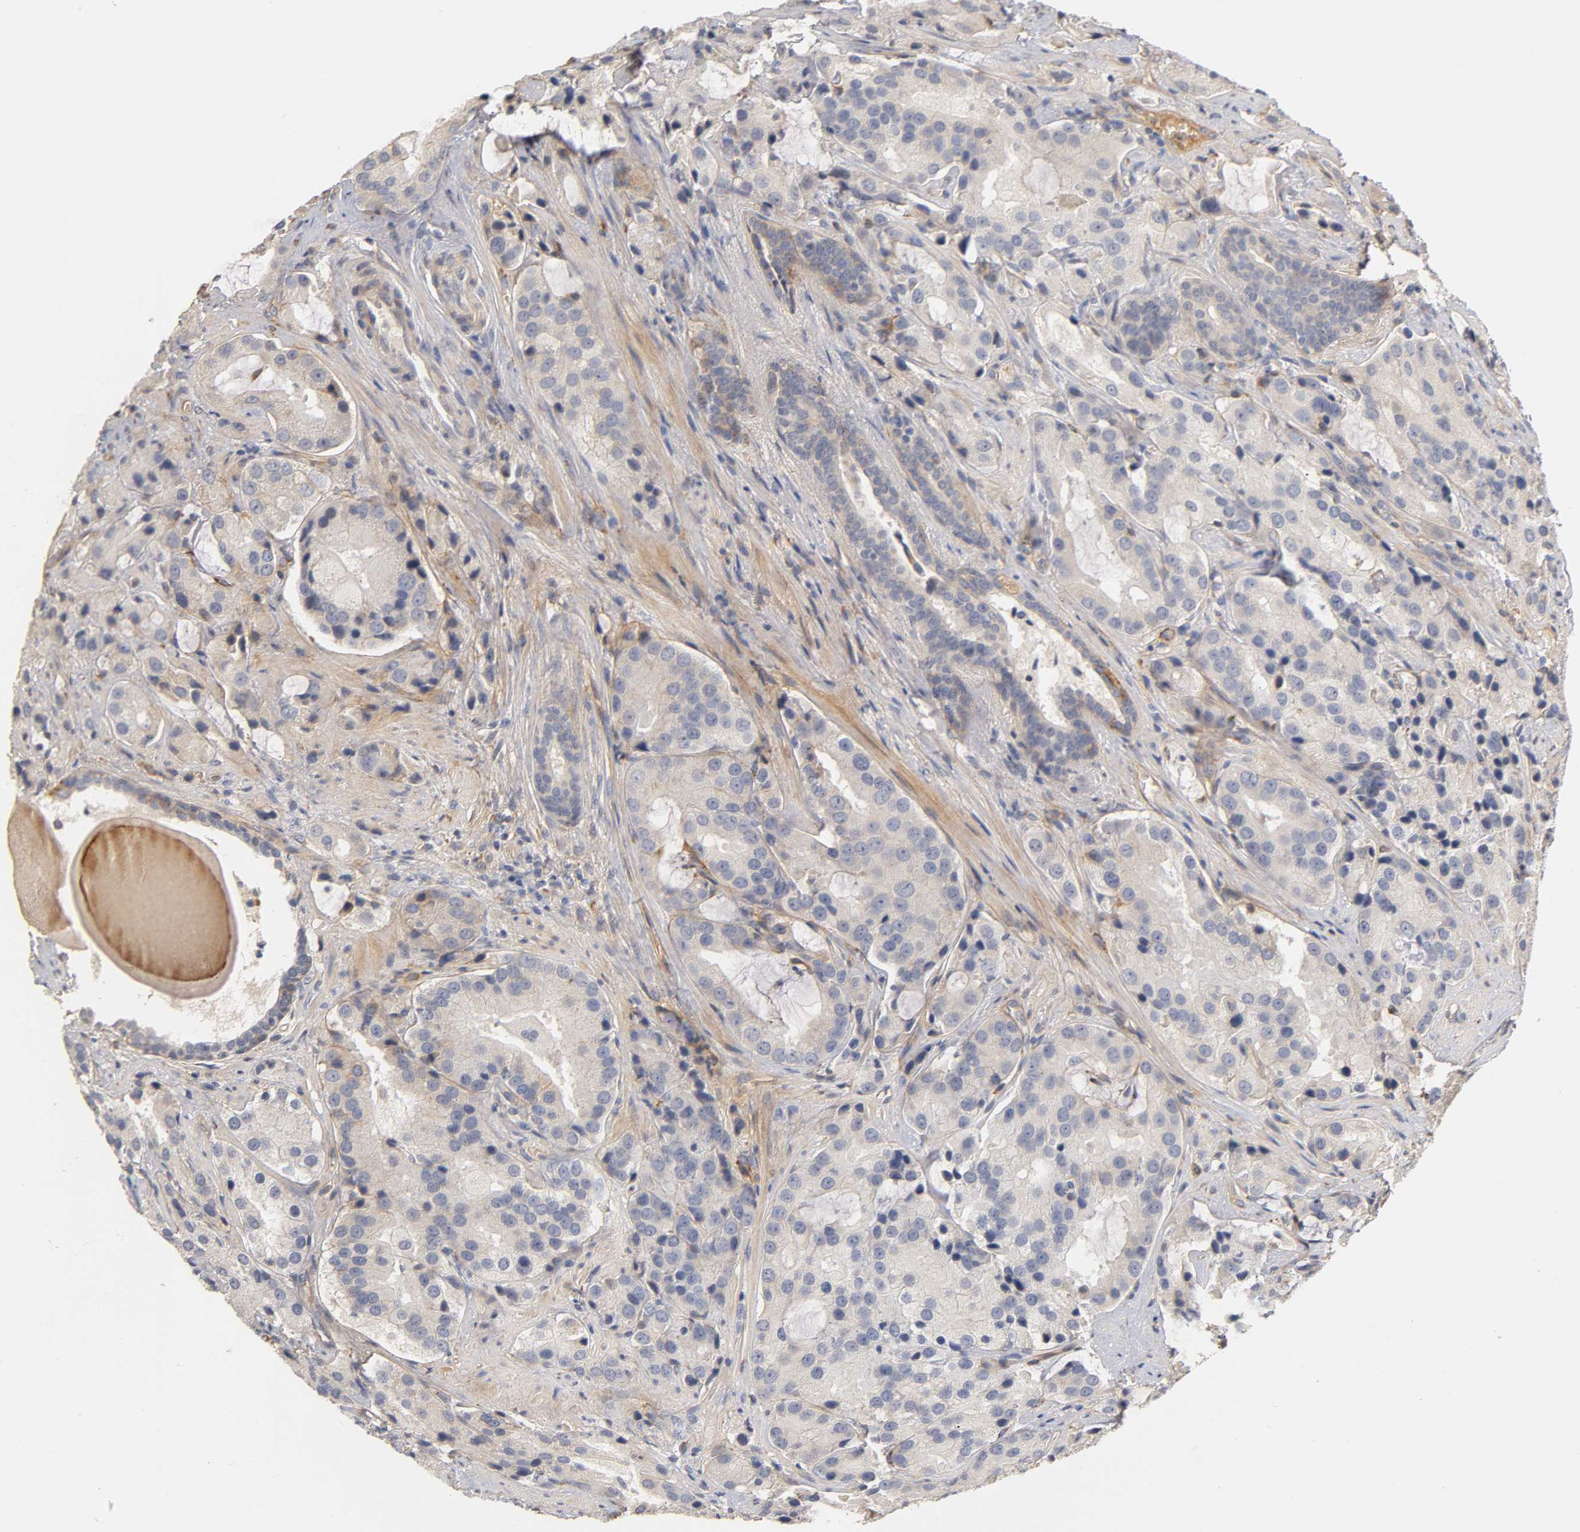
{"staining": {"intensity": "negative", "quantity": "none", "location": "none"}, "tissue": "prostate cancer", "cell_type": "Tumor cells", "image_type": "cancer", "snomed": [{"axis": "morphology", "description": "Adenocarcinoma, High grade"}, {"axis": "topography", "description": "Prostate"}], "caption": "An image of human adenocarcinoma (high-grade) (prostate) is negative for staining in tumor cells.", "gene": "LAMB1", "patient": {"sex": "male", "age": 70}}